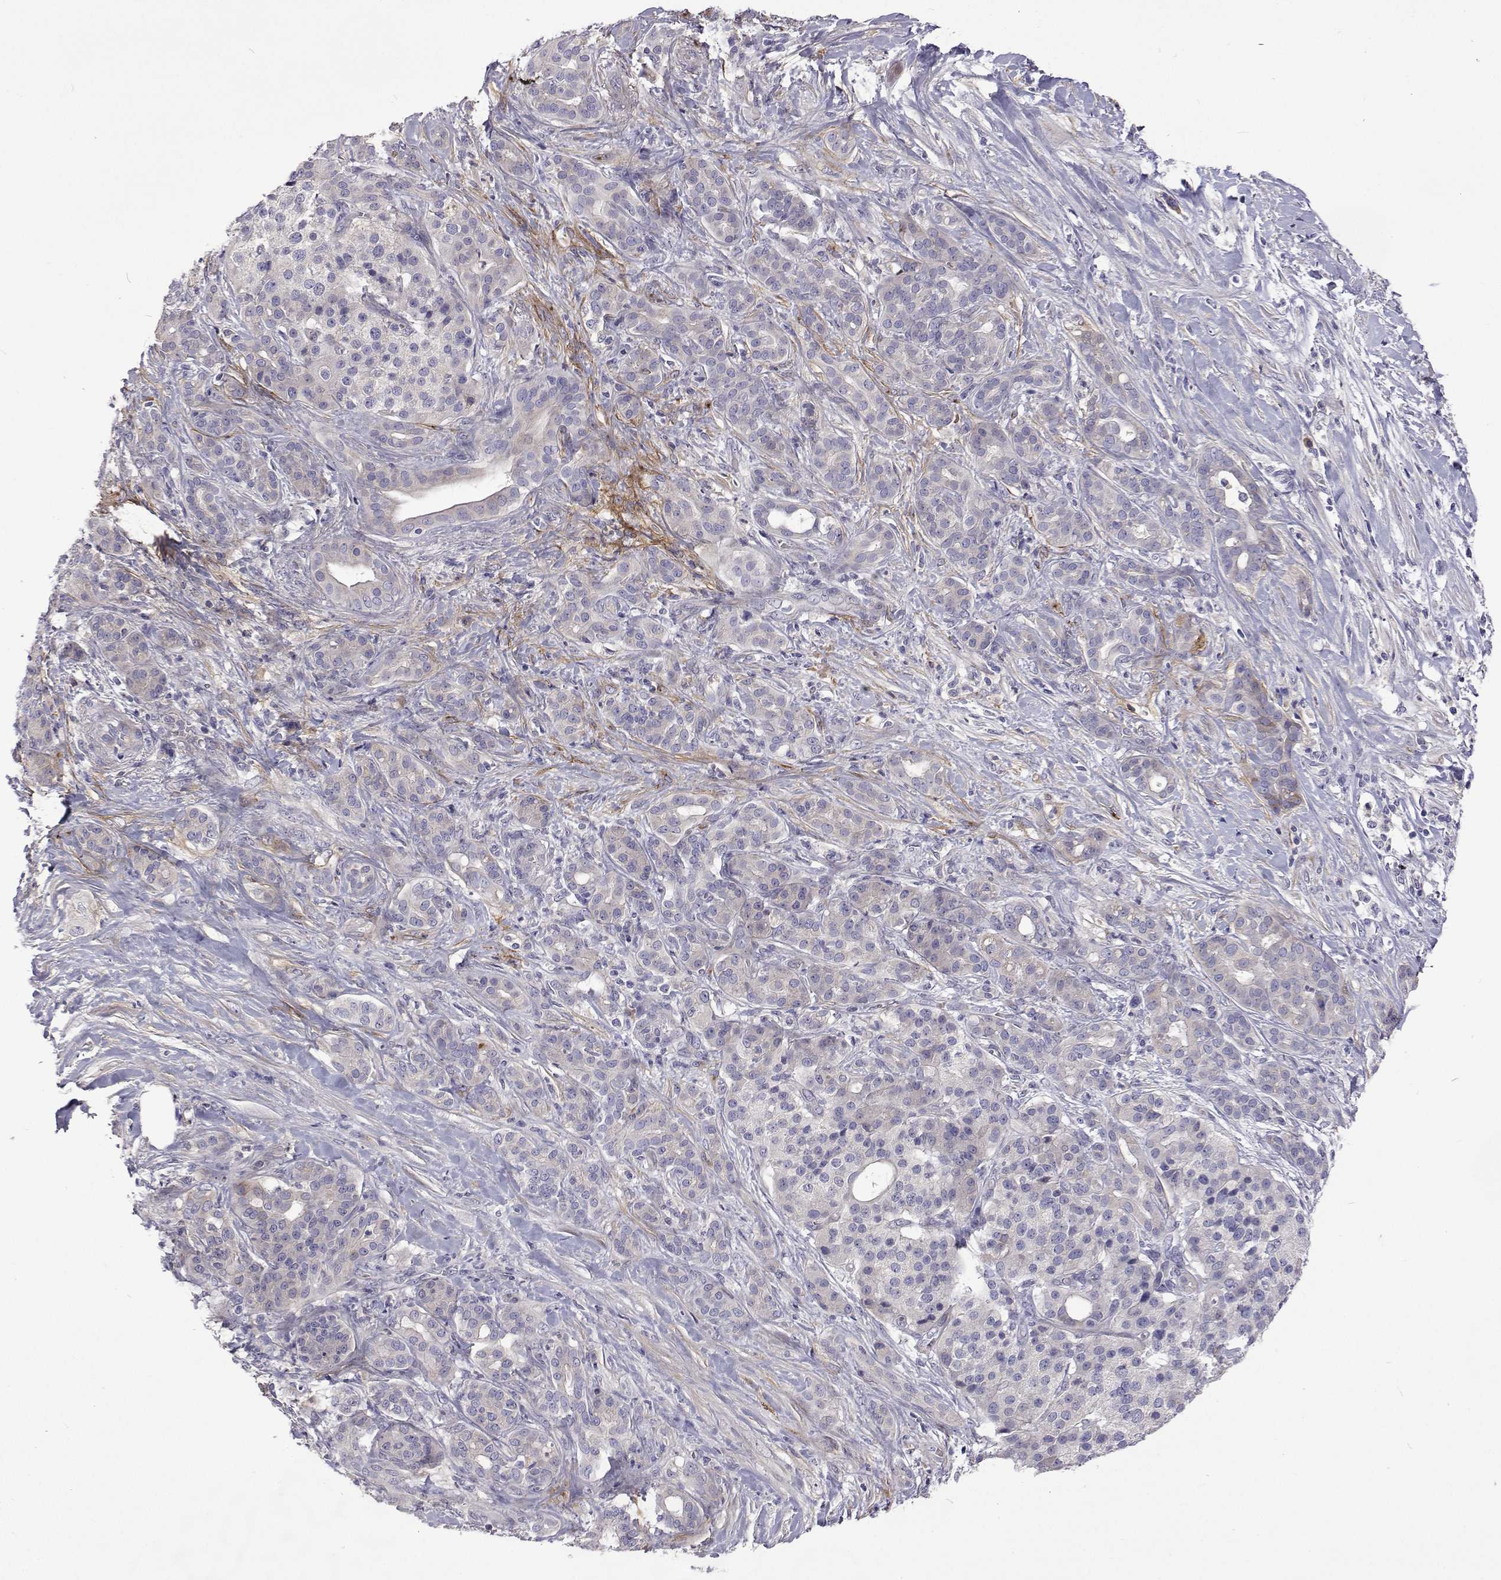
{"staining": {"intensity": "negative", "quantity": "none", "location": "none"}, "tissue": "pancreatic cancer", "cell_type": "Tumor cells", "image_type": "cancer", "snomed": [{"axis": "morphology", "description": "Normal tissue, NOS"}, {"axis": "morphology", "description": "Inflammation, NOS"}, {"axis": "morphology", "description": "Adenocarcinoma, NOS"}, {"axis": "topography", "description": "Pancreas"}], "caption": "High power microscopy image of an immunohistochemistry photomicrograph of pancreatic cancer, revealing no significant staining in tumor cells.", "gene": "NPR3", "patient": {"sex": "male", "age": 57}}